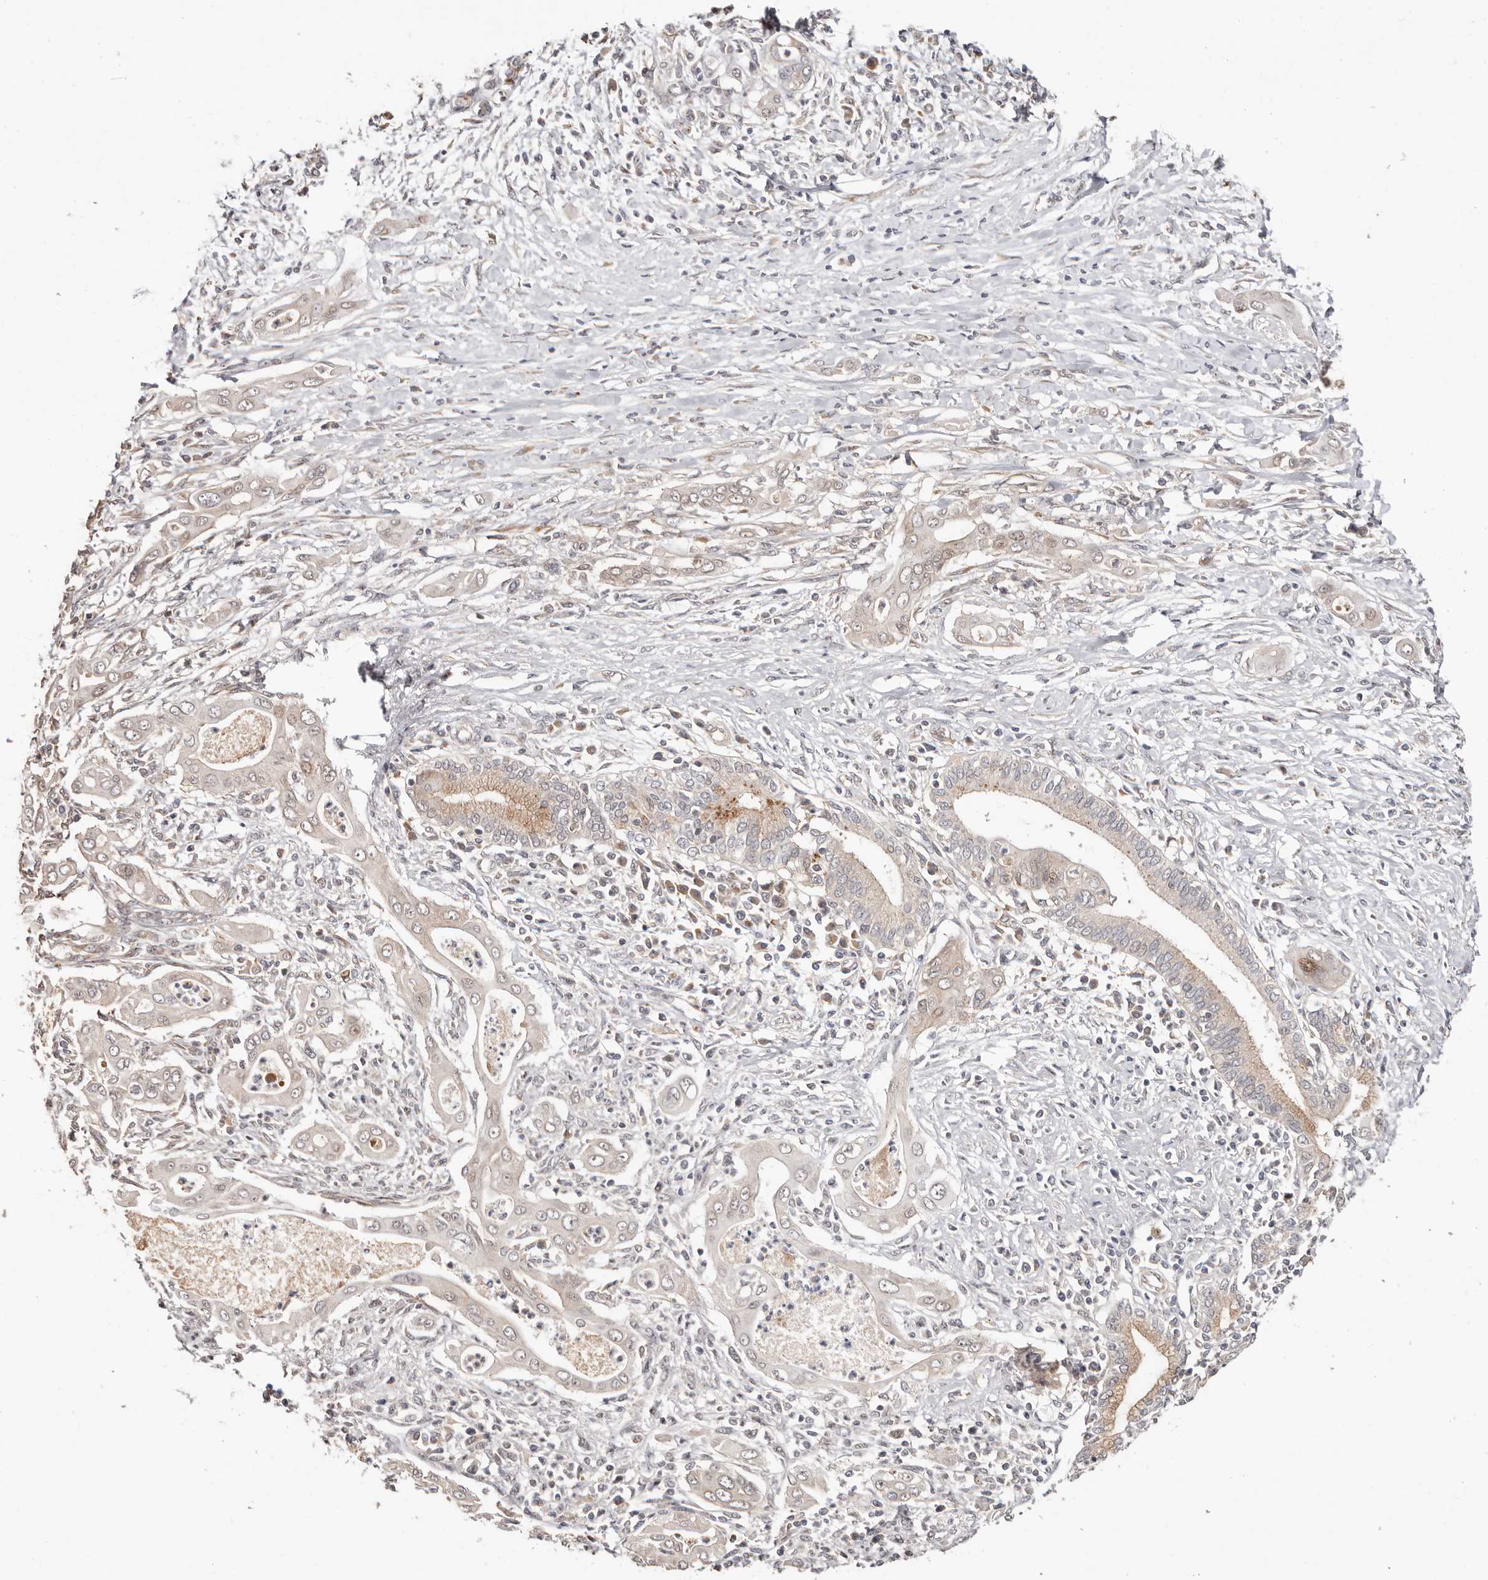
{"staining": {"intensity": "moderate", "quantity": "25%-75%", "location": "cytoplasmic/membranous"}, "tissue": "pancreatic cancer", "cell_type": "Tumor cells", "image_type": "cancer", "snomed": [{"axis": "morphology", "description": "Adenocarcinoma, NOS"}, {"axis": "topography", "description": "Pancreas"}], "caption": "A photomicrograph of pancreatic cancer (adenocarcinoma) stained for a protein shows moderate cytoplasmic/membranous brown staining in tumor cells. The staining was performed using DAB, with brown indicating positive protein expression. Nuclei are stained blue with hematoxylin.", "gene": "USP33", "patient": {"sex": "male", "age": 58}}